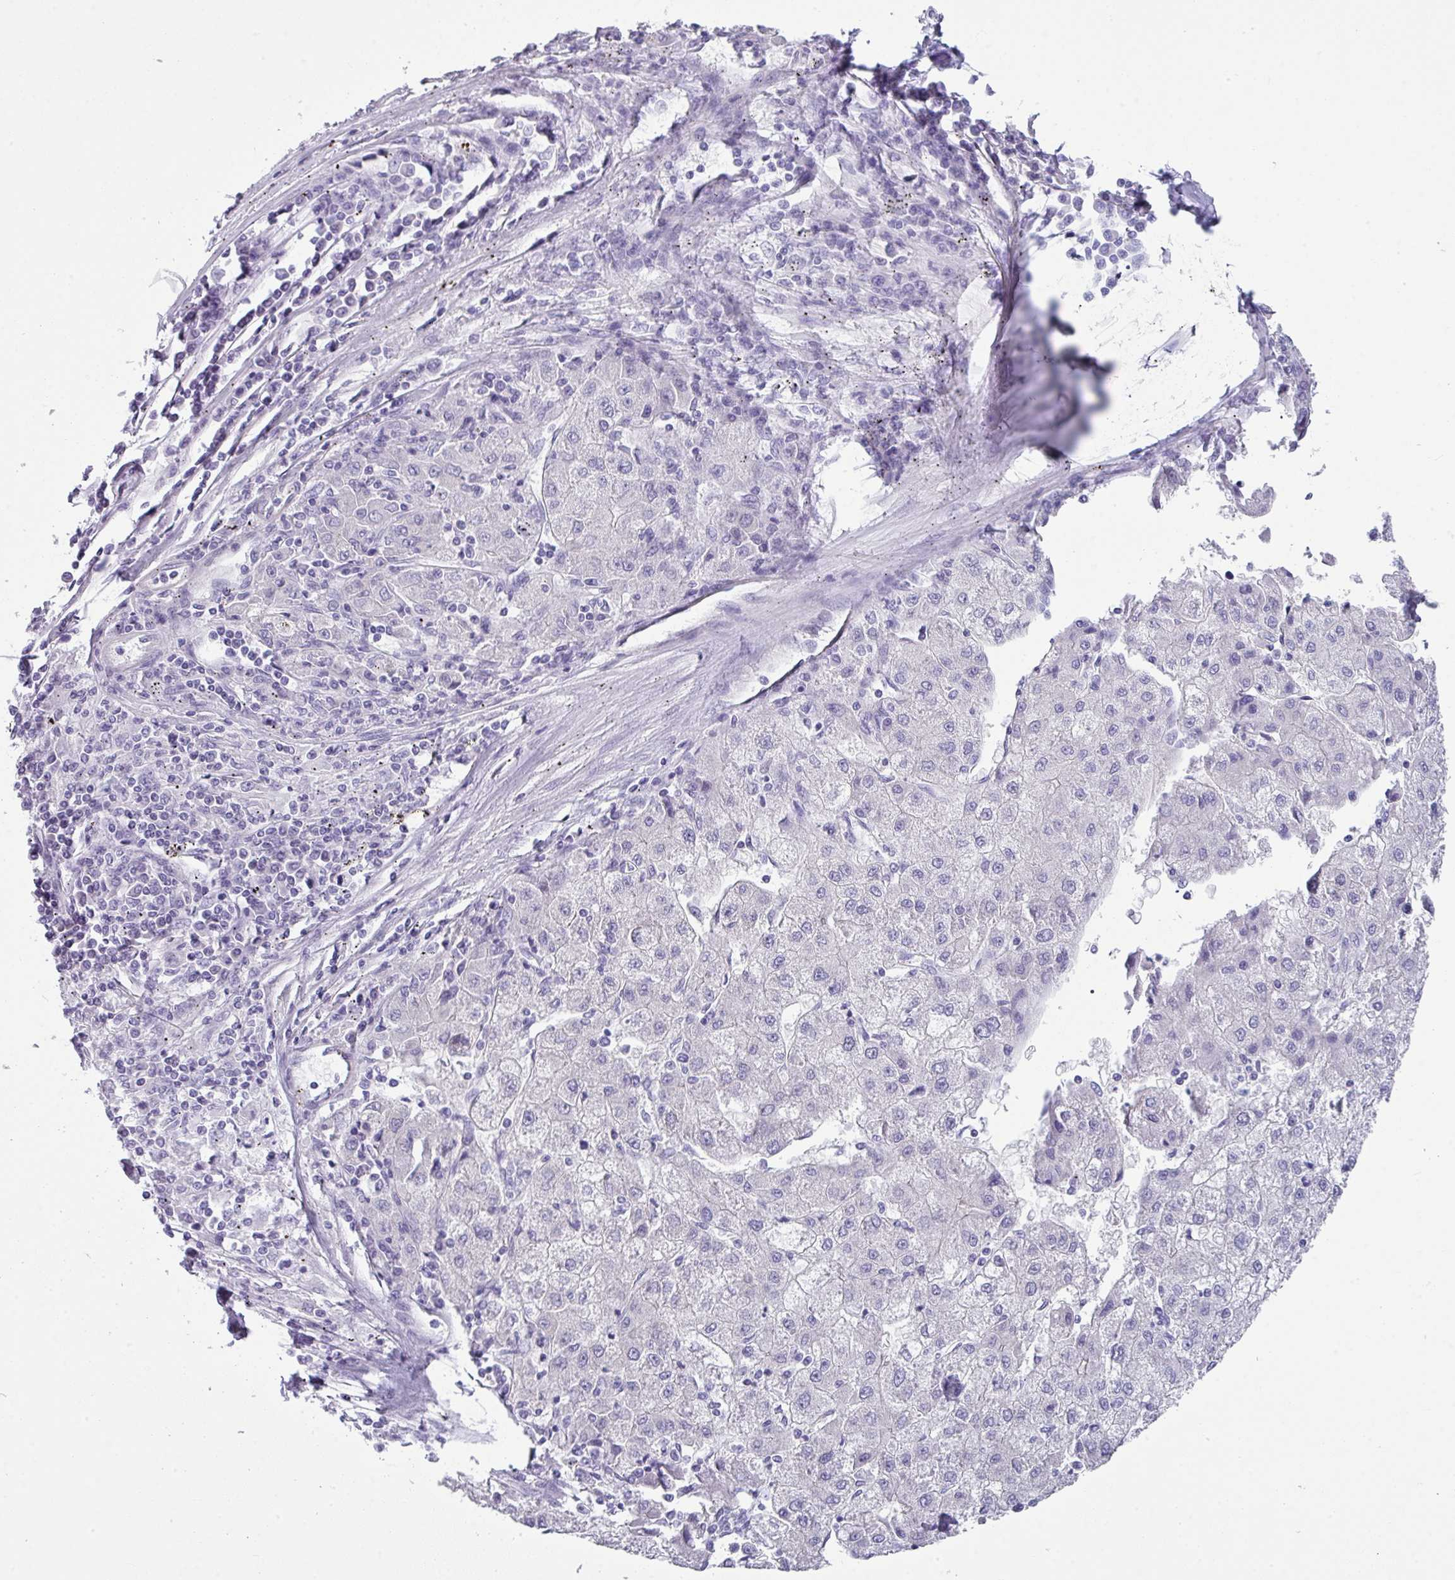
{"staining": {"intensity": "negative", "quantity": "none", "location": "none"}, "tissue": "liver cancer", "cell_type": "Tumor cells", "image_type": "cancer", "snomed": [{"axis": "morphology", "description": "Carcinoma, Hepatocellular, NOS"}, {"axis": "topography", "description": "Liver"}], "caption": "The immunohistochemistry (IHC) micrograph has no significant staining in tumor cells of liver cancer (hepatocellular carcinoma) tissue.", "gene": "PALS2", "patient": {"sex": "male", "age": 72}}